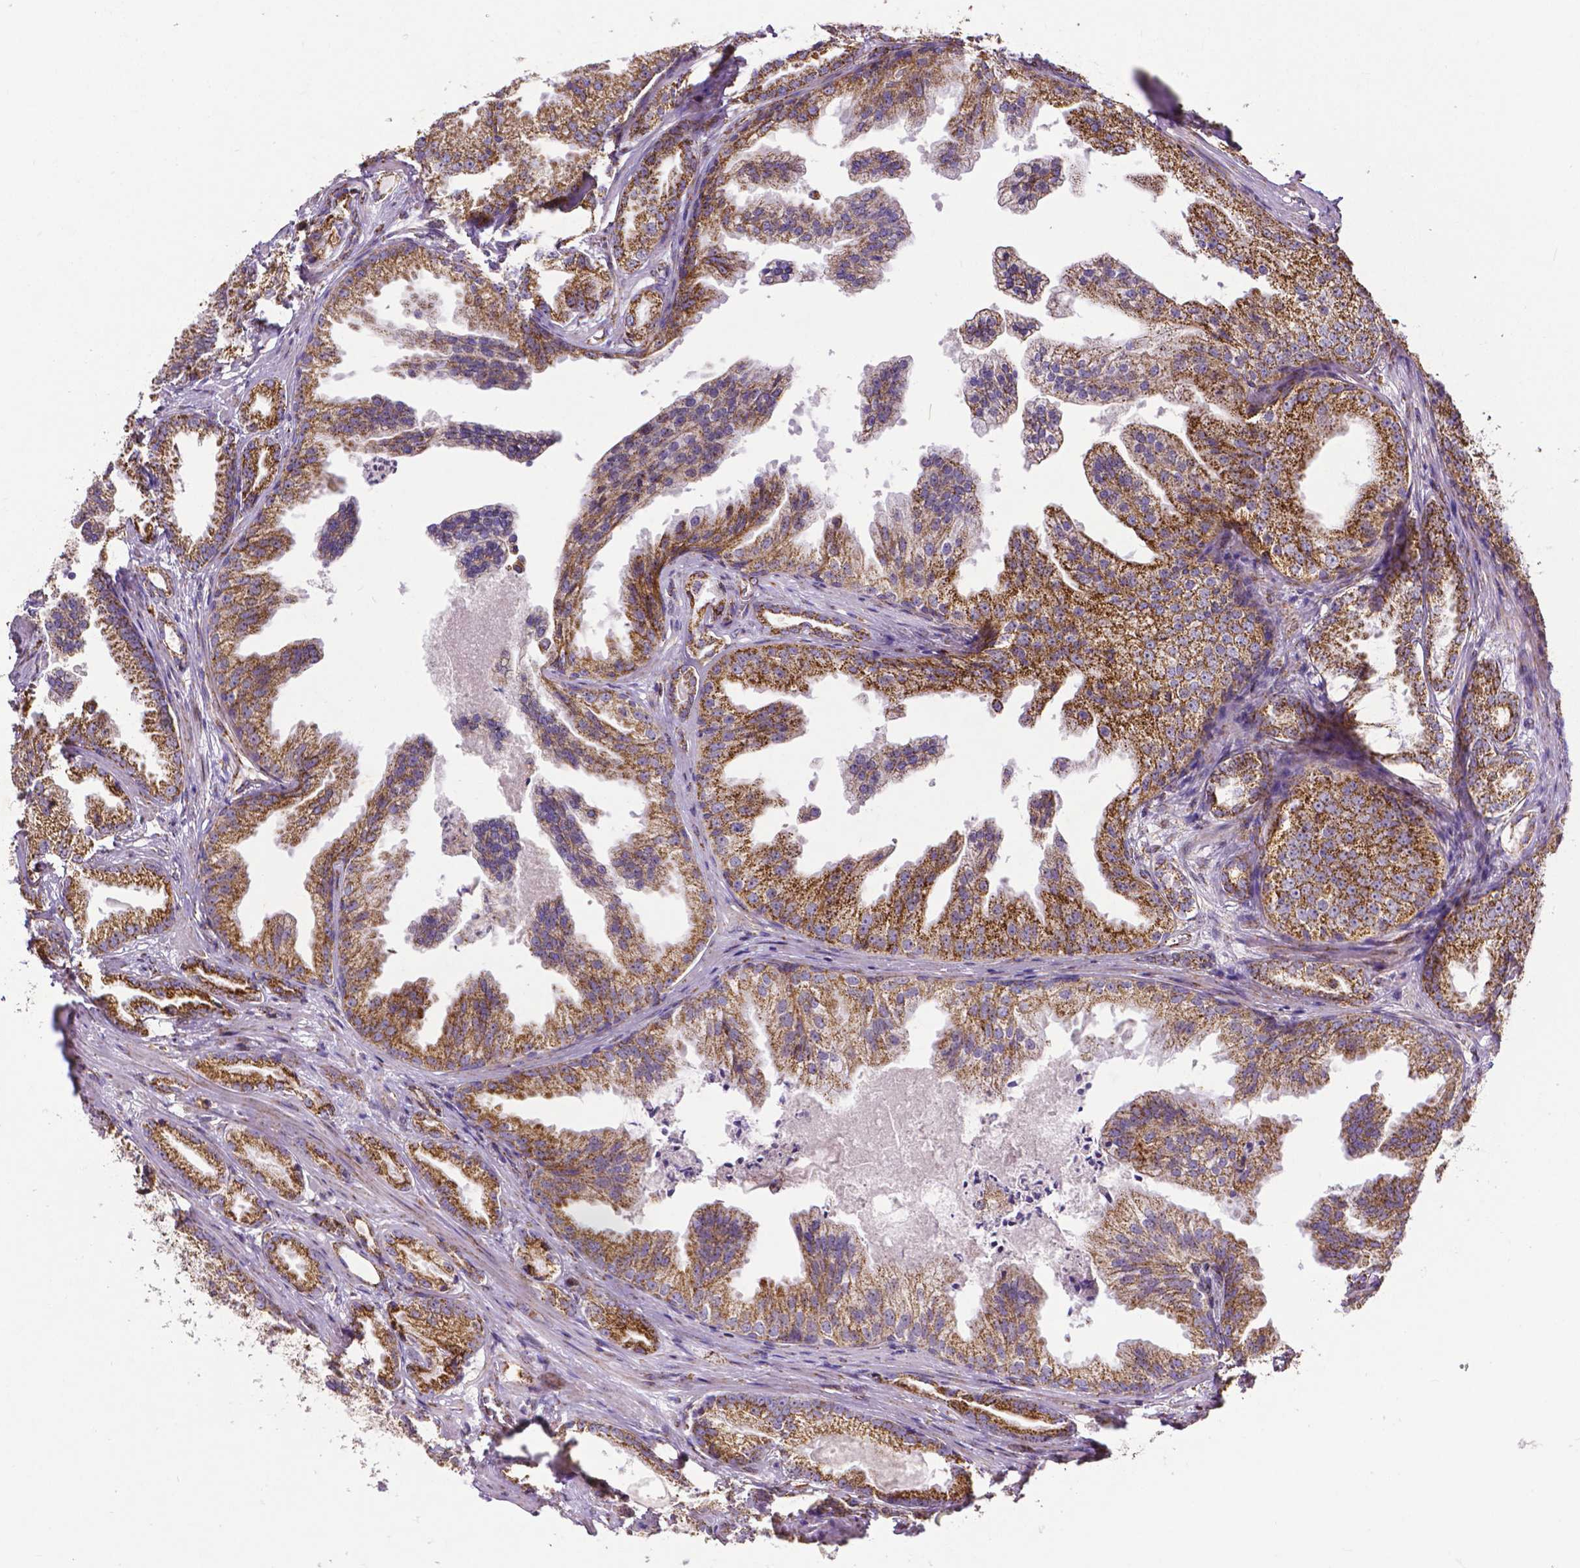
{"staining": {"intensity": "strong", "quantity": ">75%", "location": "cytoplasmic/membranous"}, "tissue": "prostate cancer", "cell_type": "Tumor cells", "image_type": "cancer", "snomed": [{"axis": "morphology", "description": "Adenocarcinoma, Low grade"}, {"axis": "topography", "description": "Prostate"}], "caption": "A high-resolution histopathology image shows IHC staining of prostate low-grade adenocarcinoma, which reveals strong cytoplasmic/membranous positivity in about >75% of tumor cells.", "gene": "MACC1", "patient": {"sex": "male", "age": 65}}